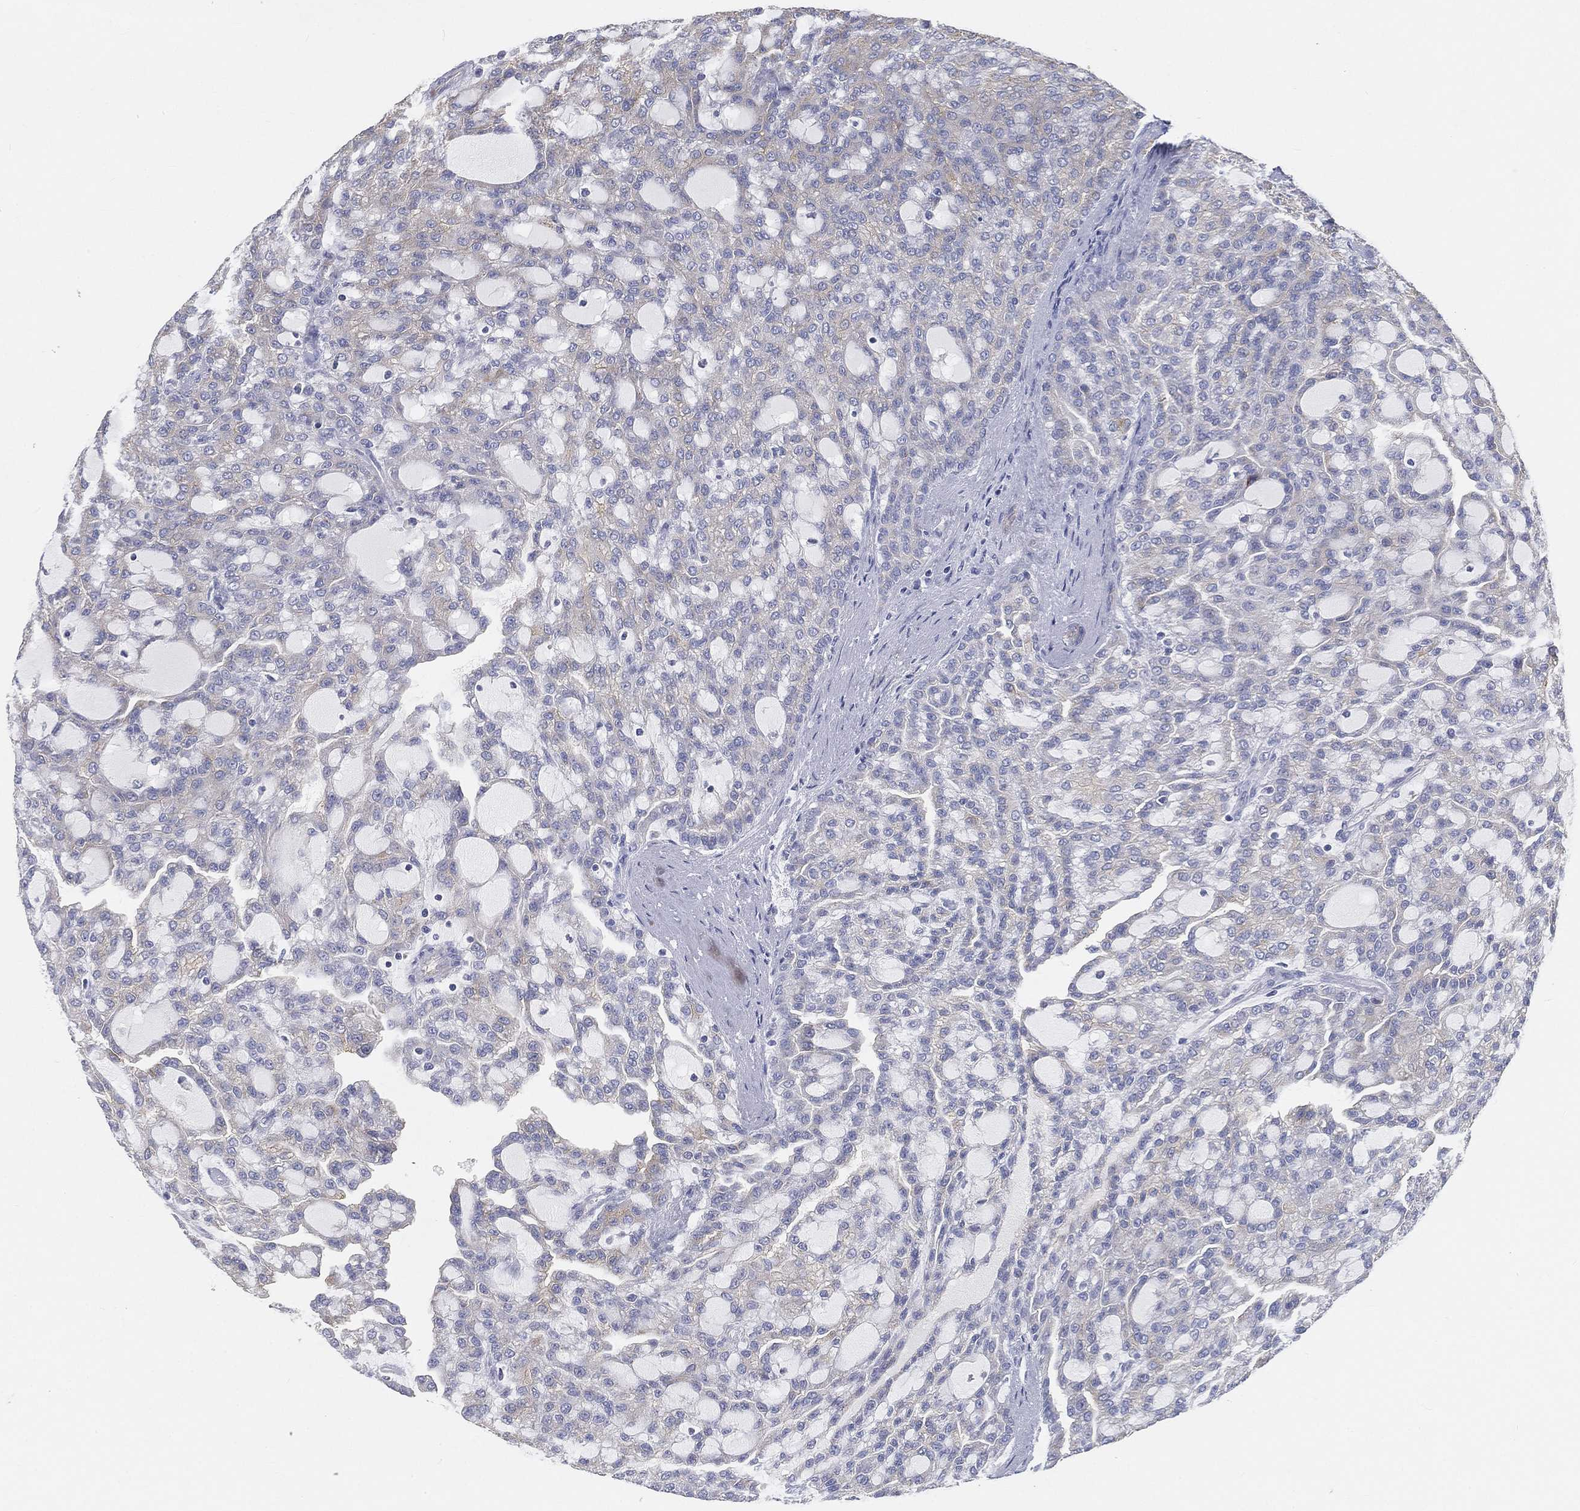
{"staining": {"intensity": "weak", "quantity": "25%-75%", "location": "cytoplasmic/membranous"}, "tissue": "renal cancer", "cell_type": "Tumor cells", "image_type": "cancer", "snomed": [{"axis": "morphology", "description": "Adenocarcinoma, NOS"}, {"axis": "topography", "description": "Kidney"}], "caption": "Immunohistochemistry (IHC) photomicrograph of neoplastic tissue: human renal adenocarcinoma stained using IHC reveals low levels of weak protein expression localized specifically in the cytoplasmic/membranous of tumor cells, appearing as a cytoplasmic/membranous brown color.", "gene": "TMEM25", "patient": {"sex": "male", "age": 63}}